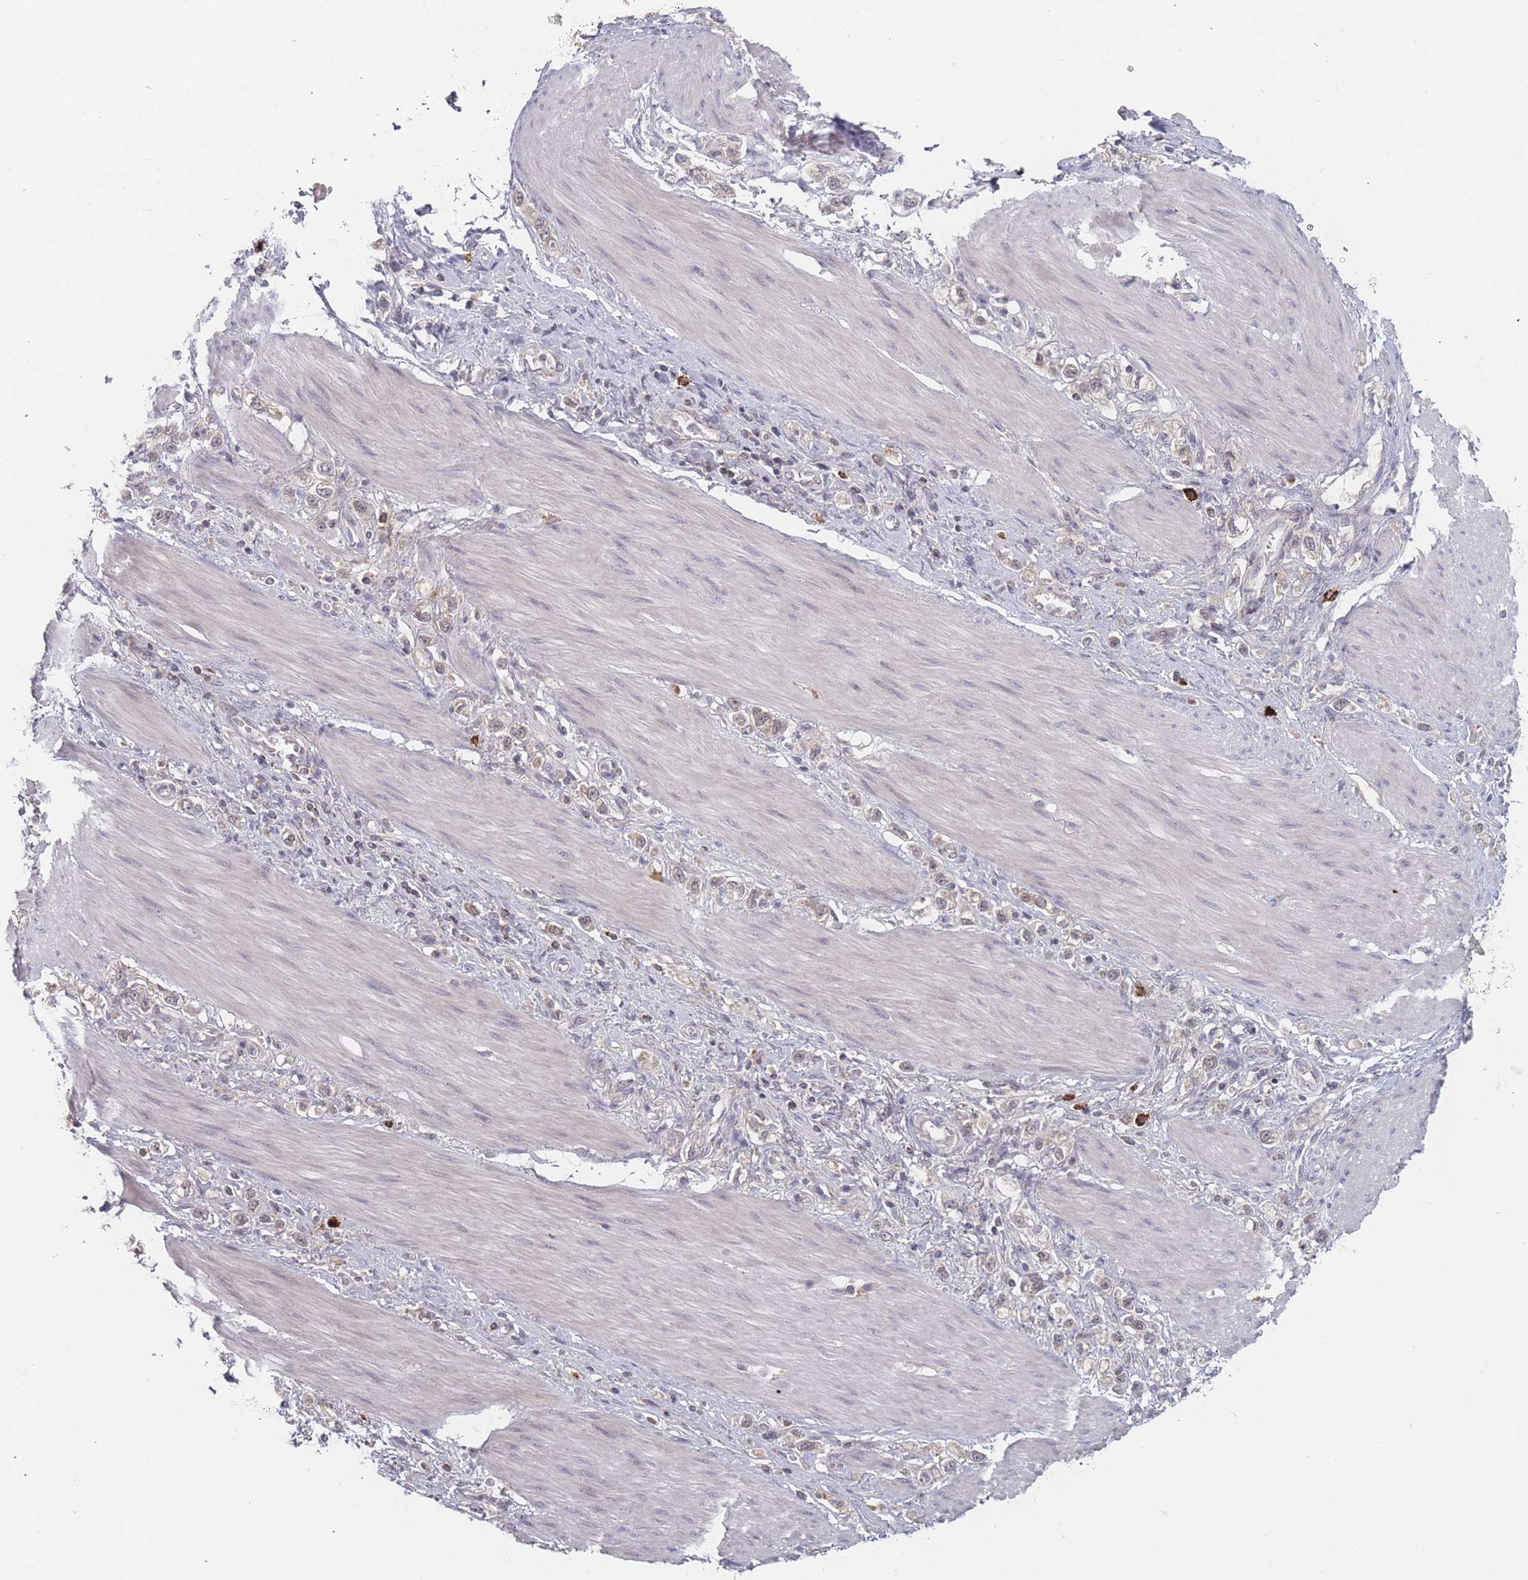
{"staining": {"intensity": "weak", "quantity": "<25%", "location": "cytoplasmic/membranous"}, "tissue": "stomach cancer", "cell_type": "Tumor cells", "image_type": "cancer", "snomed": [{"axis": "morphology", "description": "Adenocarcinoma, NOS"}, {"axis": "topography", "description": "Stomach"}], "caption": "The IHC micrograph has no significant expression in tumor cells of stomach cancer (adenocarcinoma) tissue.", "gene": "TMEM232", "patient": {"sex": "female", "age": 65}}